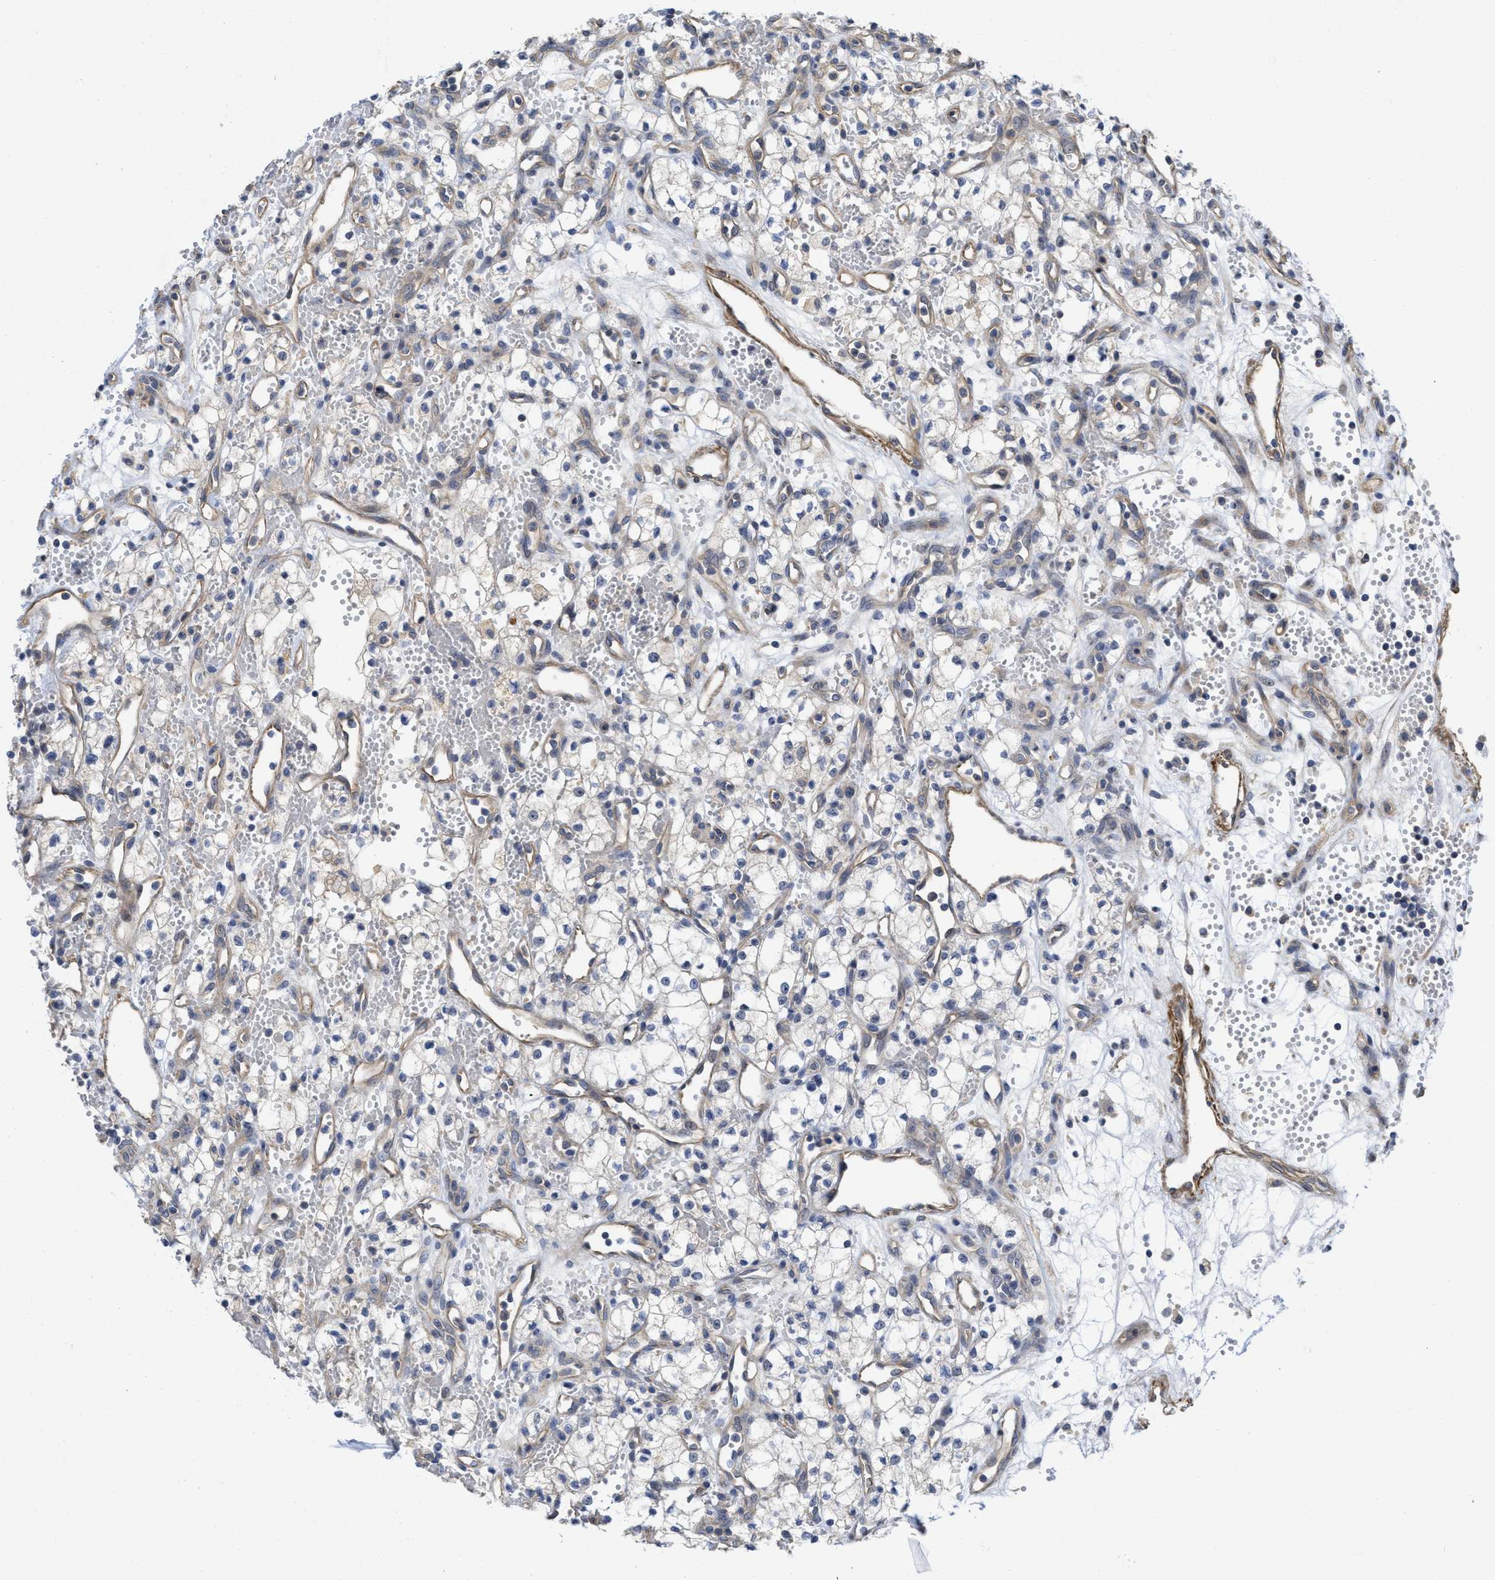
{"staining": {"intensity": "weak", "quantity": "<25%", "location": "cytoplasmic/membranous"}, "tissue": "renal cancer", "cell_type": "Tumor cells", "image_type": "cancer", "snomed": [{"axis": "morphology", "description": "Adenocarcinoma, NOS"}, {"axis": "topography", "description": "Kidney"}], "caption": "Tumor cells are negative for protein expression in human adenocarcinoma (renal). Brightfield microscopy of IHC stained with DAB (brown) and hematoxylin (blue), captured at high magnification.", "gene": "ARHGEF26", "patient": {"sex": "male", "age": 59}}